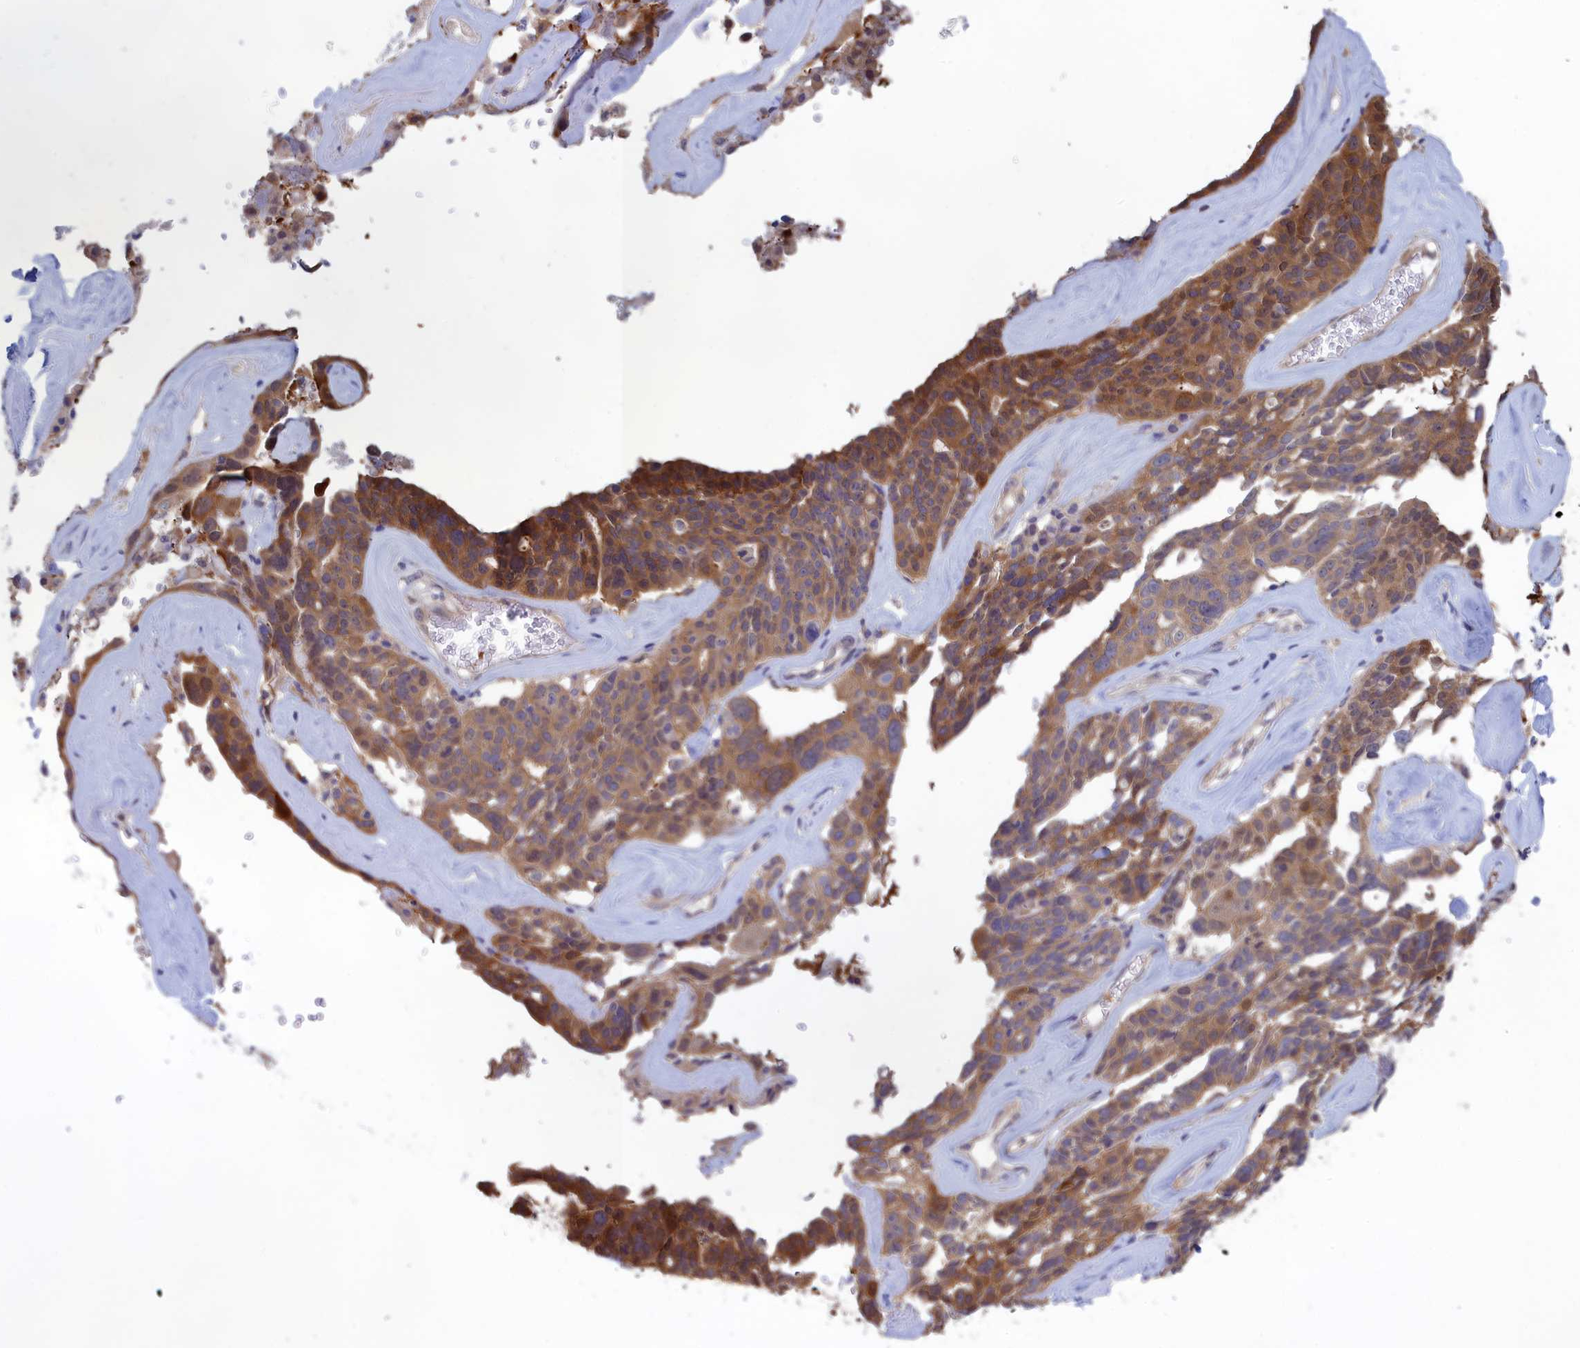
{"staining": {"intensity": "moderate", "quantity": ">75%", "location": "cytoplasmic/membranous"}, "tissue": "ovarian cancer", "cell_type": "Tumor cells", "image_type": "cancer", "snomed": [{"axis": "morphology", "description": "Cystadenocarcinoma, serous, NOS"}, {"axis": "topography", "description": "Ovary"}], "caption": "Immunohistochemical staining of human ovarian serous cystadenocarcinoma demonstrates medium levels of moderate cytoplasmic/membranous protein expression in approximately >75% of tumor cells.", "gene": "SYNDIG1L", "patient": {"sex": "female", "age": 59}}